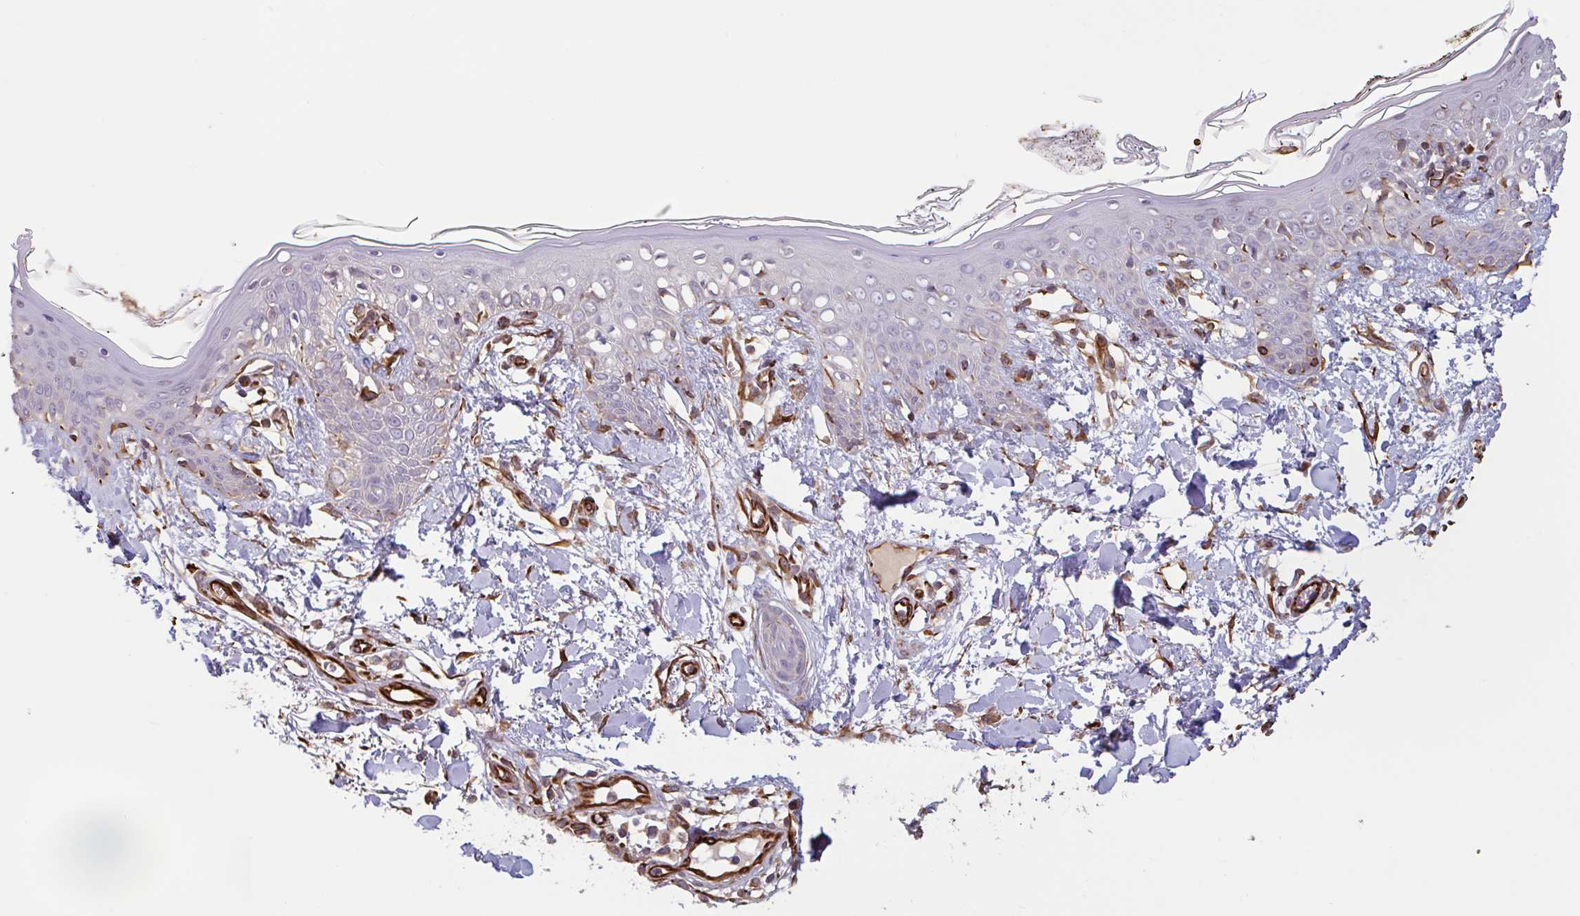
{"staining": {"intensity": "strong", "quantity": ">75%", "location": "cytoplasmic/membranous"}, "tissue": "skin", "cell_type": "Fibroblasts", "image_type": "normal", "snomed": [{"axis": "morphology", "description": "Normal tissue, NOS"}, {"axis": "topography", "description": "Skin"}], "caption": "Benign skin was stained to show a protein in brown. There is high levels of strong cytoplasmic/membranous positivity in approximately >75% of fibroblasts. Using DAB (3,3'-diaminobenzidine) (brown) and hematoxylin (blue) stains, captured at high magnification using brightfield microscopy.", "gene": "ZNF790", "patient": {"sex": "female", "age": 34}}